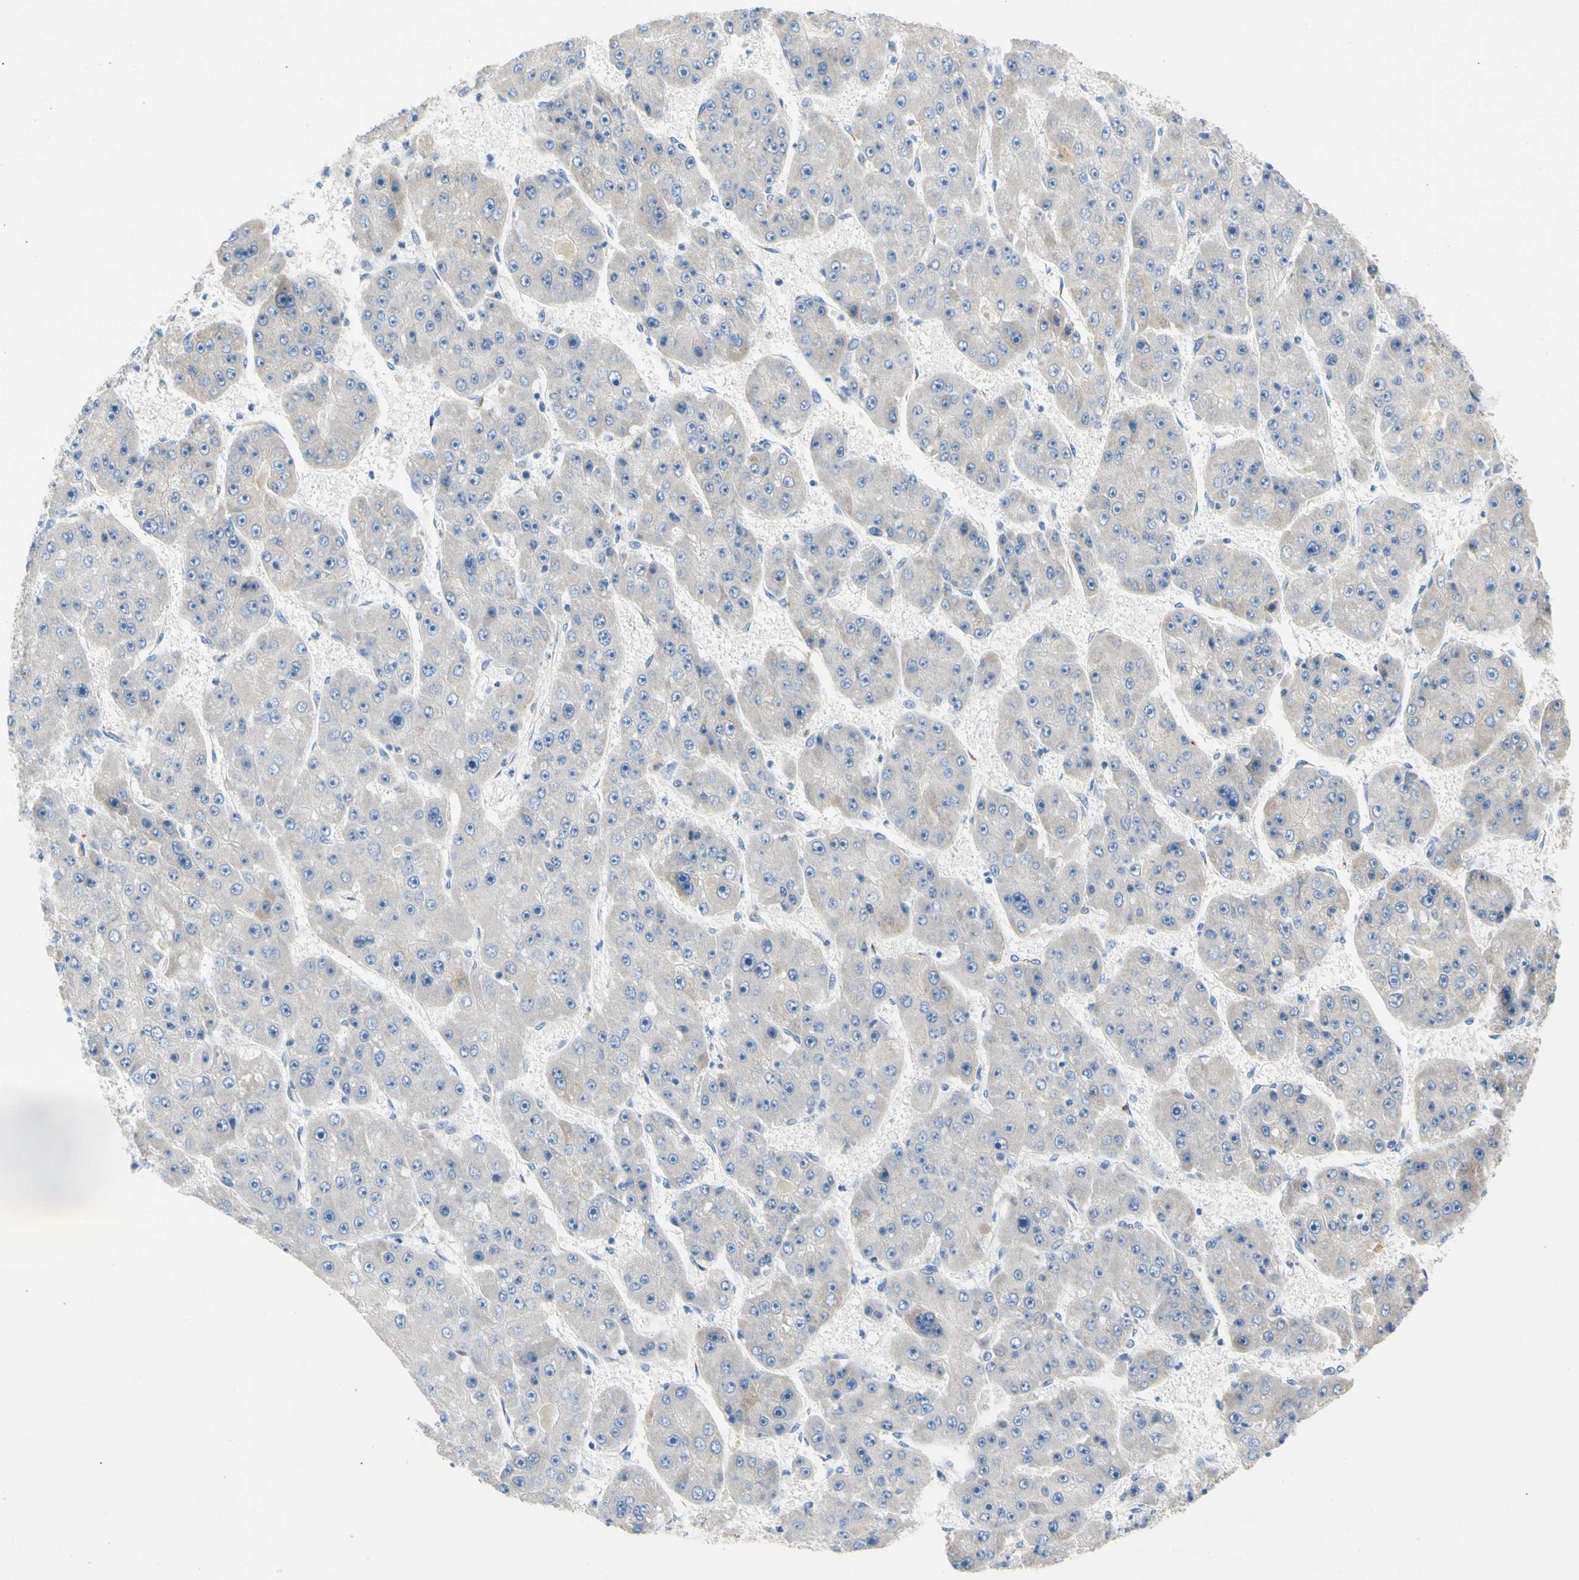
{"staining": {"intensity": "negative", "quantity": "none", "location": "none"}, "tissue": "liver cancer", "cell_type": "Tumor cells", "image_type": "cancer", "snomed": [{"axis": "morphology", "description": "Carcinoma, Hepatocellular, NOS"}, {"axis": "topography", "description": "Liver"}], "caption": "This is a photomicrograph of immunohistochemistry (IHC) staining of hepatocellular carcinoma (liver), which shows no expression in tumor cells. (DAB (3,3'-diaminobenzidine) immunohistochemistry with hematoxylin counter stain).", "gene": "GASK1B", "patient": {"sex": "female", "age": 61}}